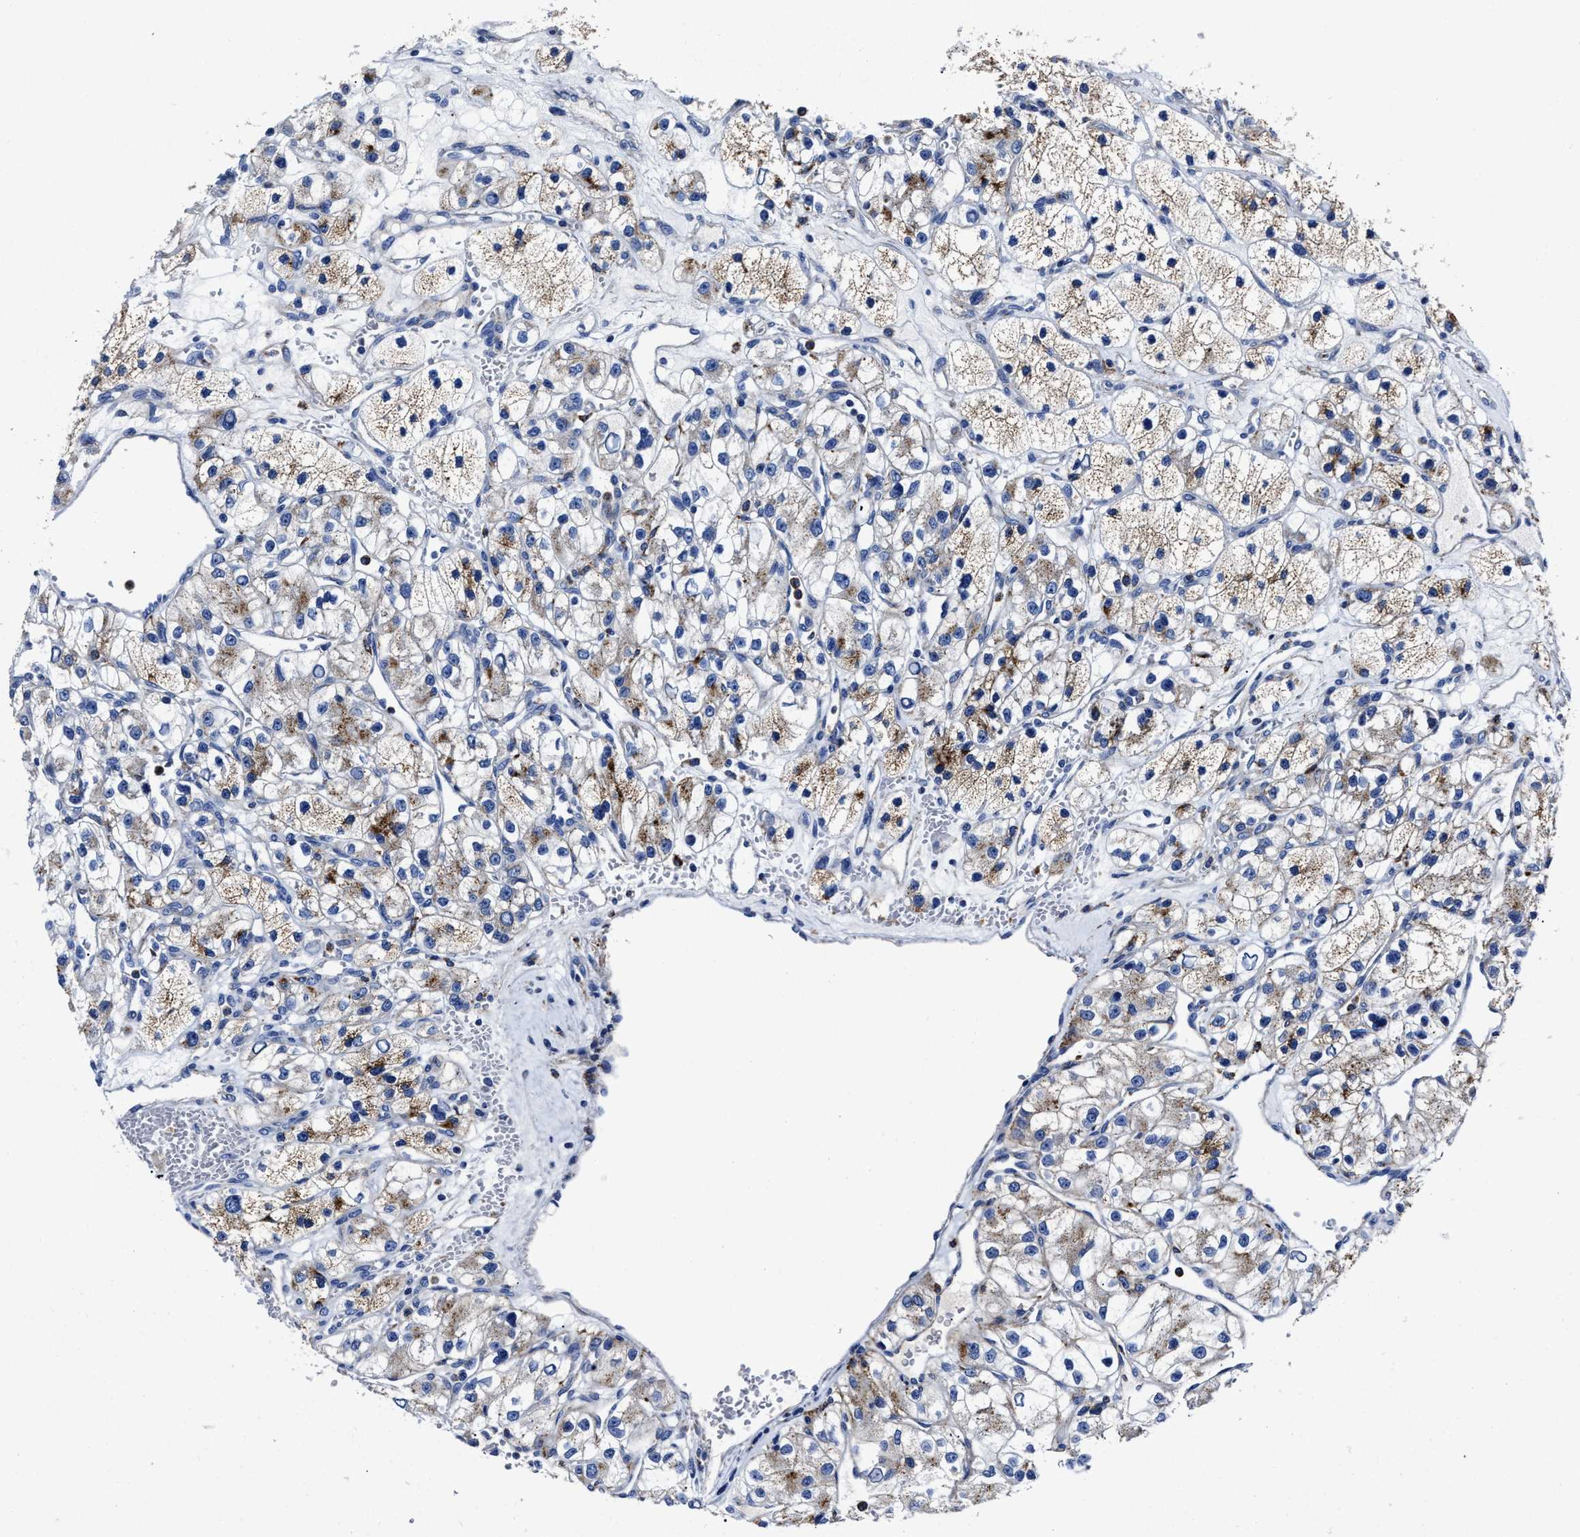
{"staining": {"intensity": "moderate", "quantity": "25%-75%", "location": "cytoplasmic/membranous"}, "tissue": "renal cancer", "cell_type": "Tumor cells", "image_type": "cancer", "snomed": [{"axis": "morphology", "description": "Adenocarcinoma, NOS"}, {"axis": "topography", "description": "Kidney"}], "caption": "Tumor cells demonstrate medium levels of moderate cytoplasmic/membranous staining in approximately 25%-75% of cells in adenocarcinoma (renal). (DAB (3,3'-diaminobenzidine) IHC, brown staining for protein, blue staining for nuclei).", "gene": "LAMTOR4", "patient": {"sex": "female", "age": 57}}